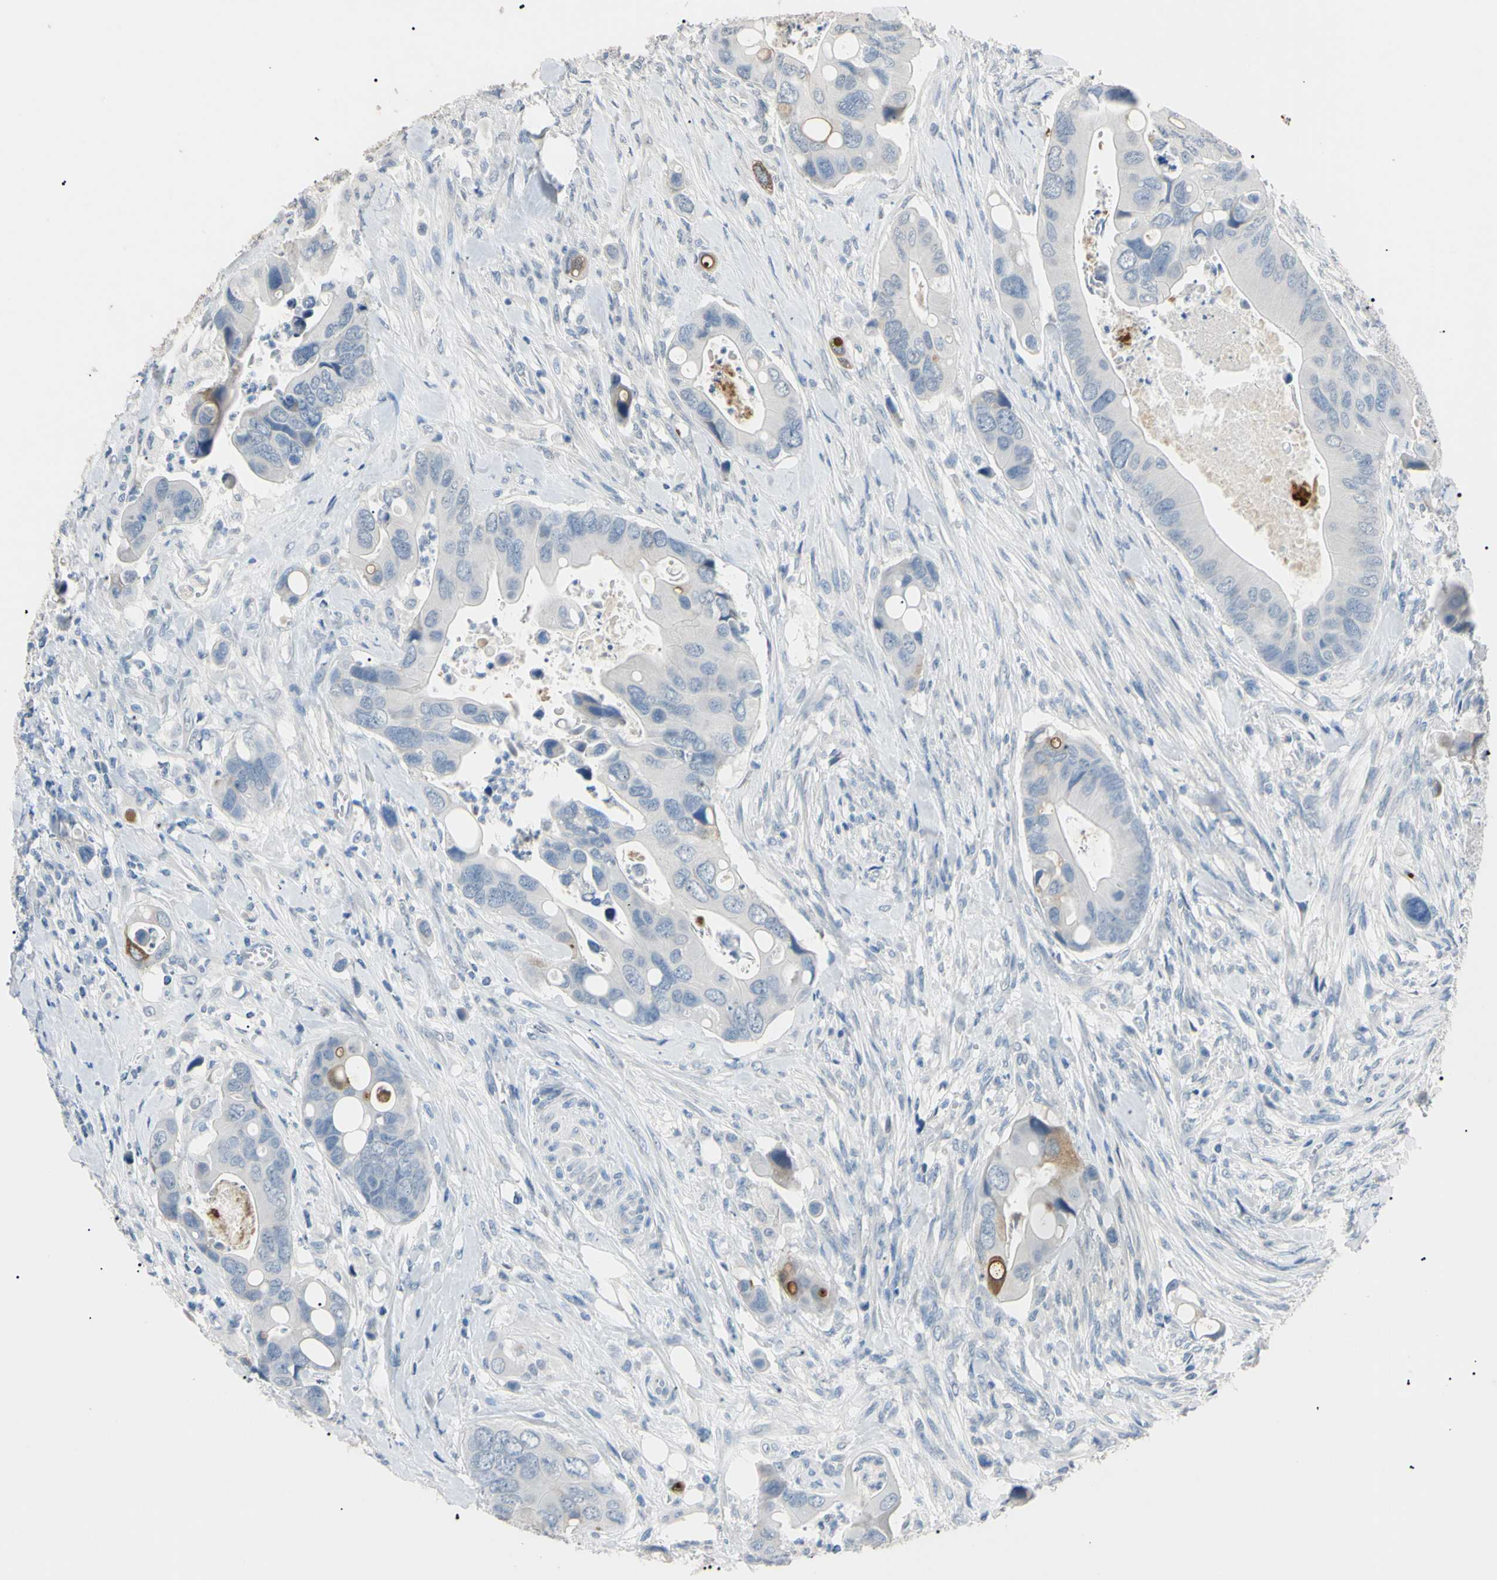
{"staining": {"intensity": "negative", "quantity": "none", "location": "none"}, "tissue": "colorectal cancer", "cell_type": "Tumor cells", "image_type": "cancer", "snomed": [{"axis": "morphology", "description": "Adenocarcinoma, NOS"}, {"axis": "topography", "description": "Colon"}], "caption": "This is an IHC image of human colorectal adenocarcinoma. There is no expression in tumor cells.", "gene": "CGB3", "patient": {"sex": "female", "age": 86}}